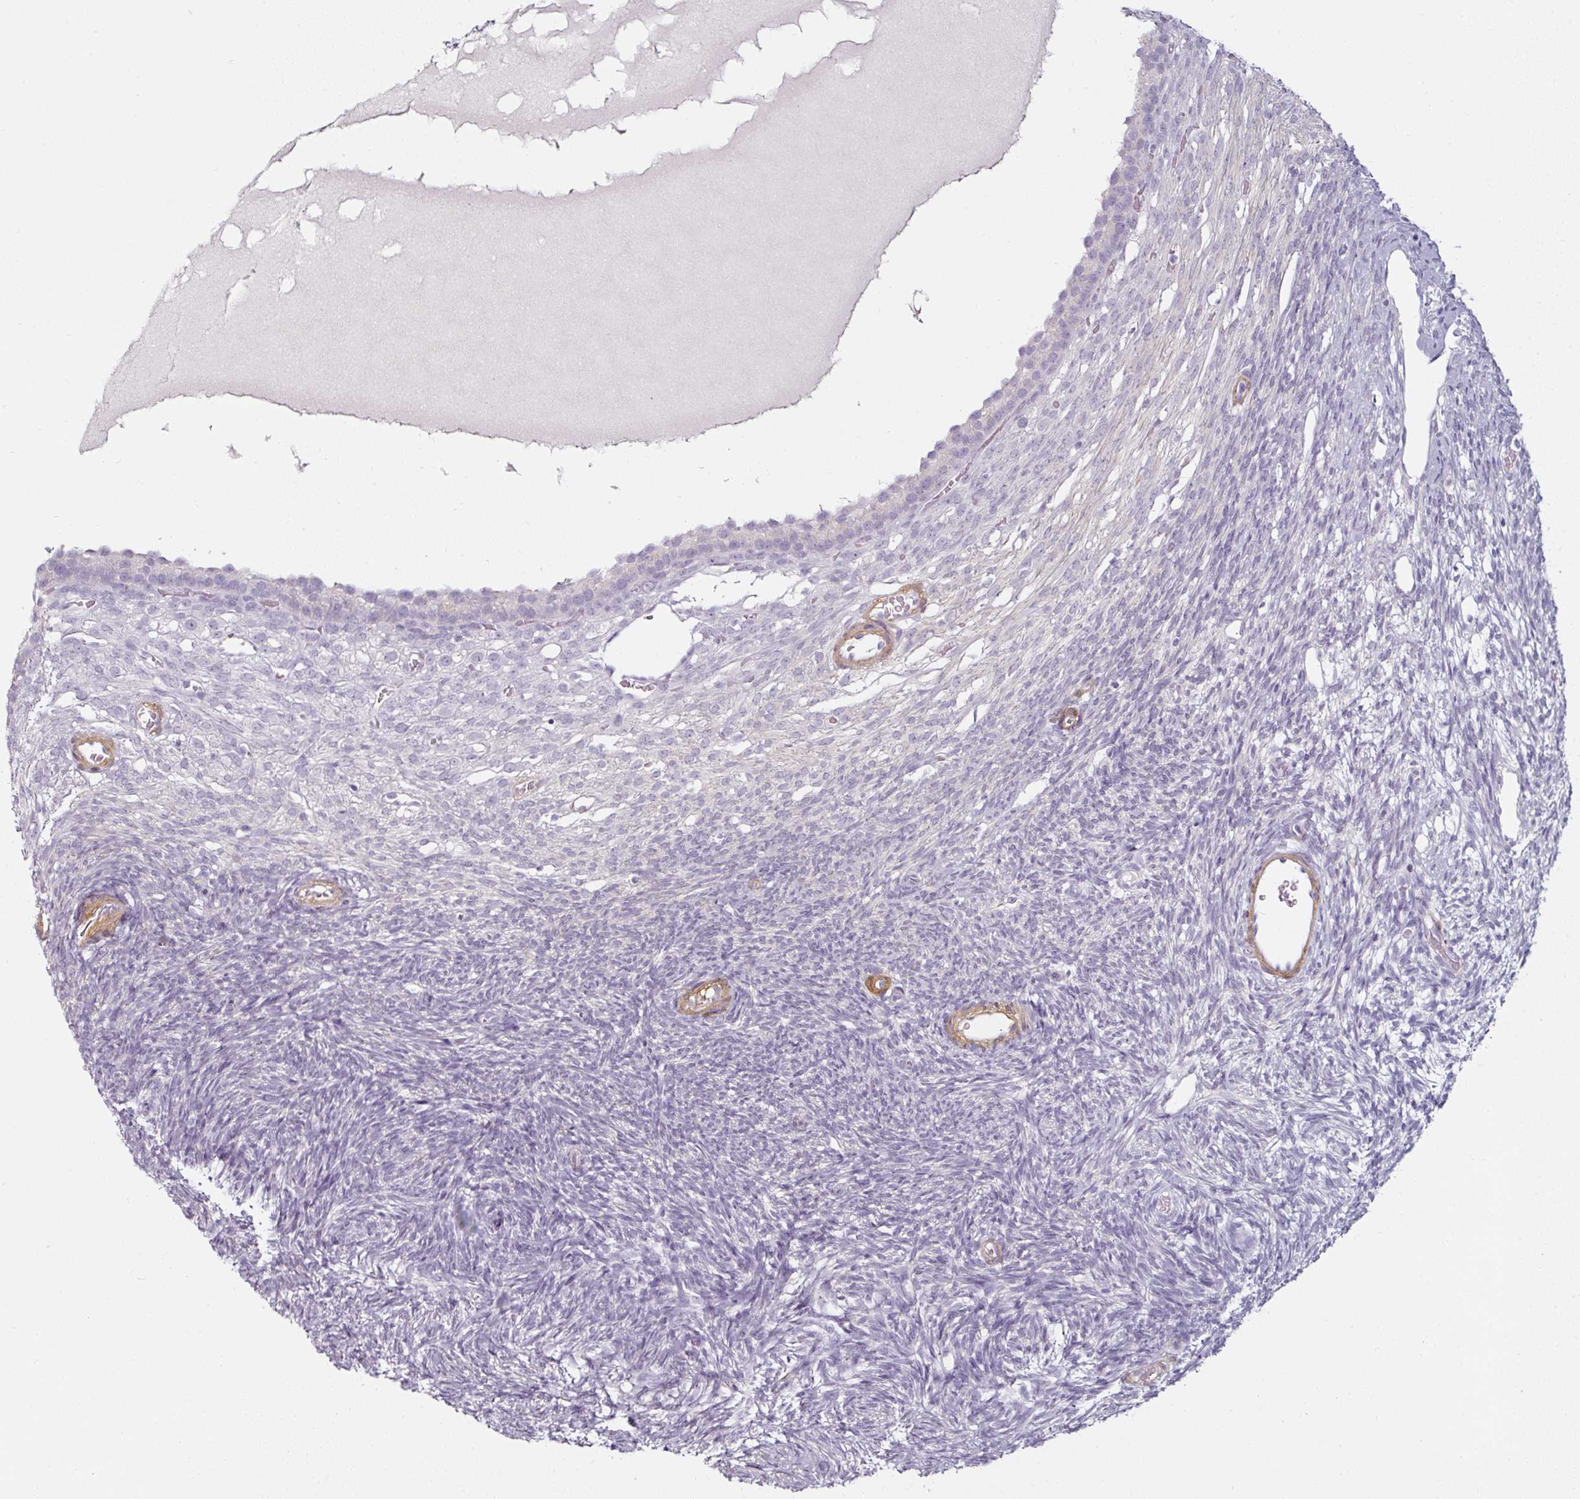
{"staining": {"intensity": "negative", "quantity": "none", "location": "none"}, "tissue": "ovary", "cell_type": "Follicle cells", "image_type": "normal", "snomed": [{"axis": "morphology", "description": "Normal tissue, NOS"}, {"axis": "topography", "description": "Ovary"}], "caption": "A histopathology image of ovary stained for a protein reveals no brown staining in follicle cells.", "gene": "CAP2", "patient": {"sex": "female", "age": 39}}